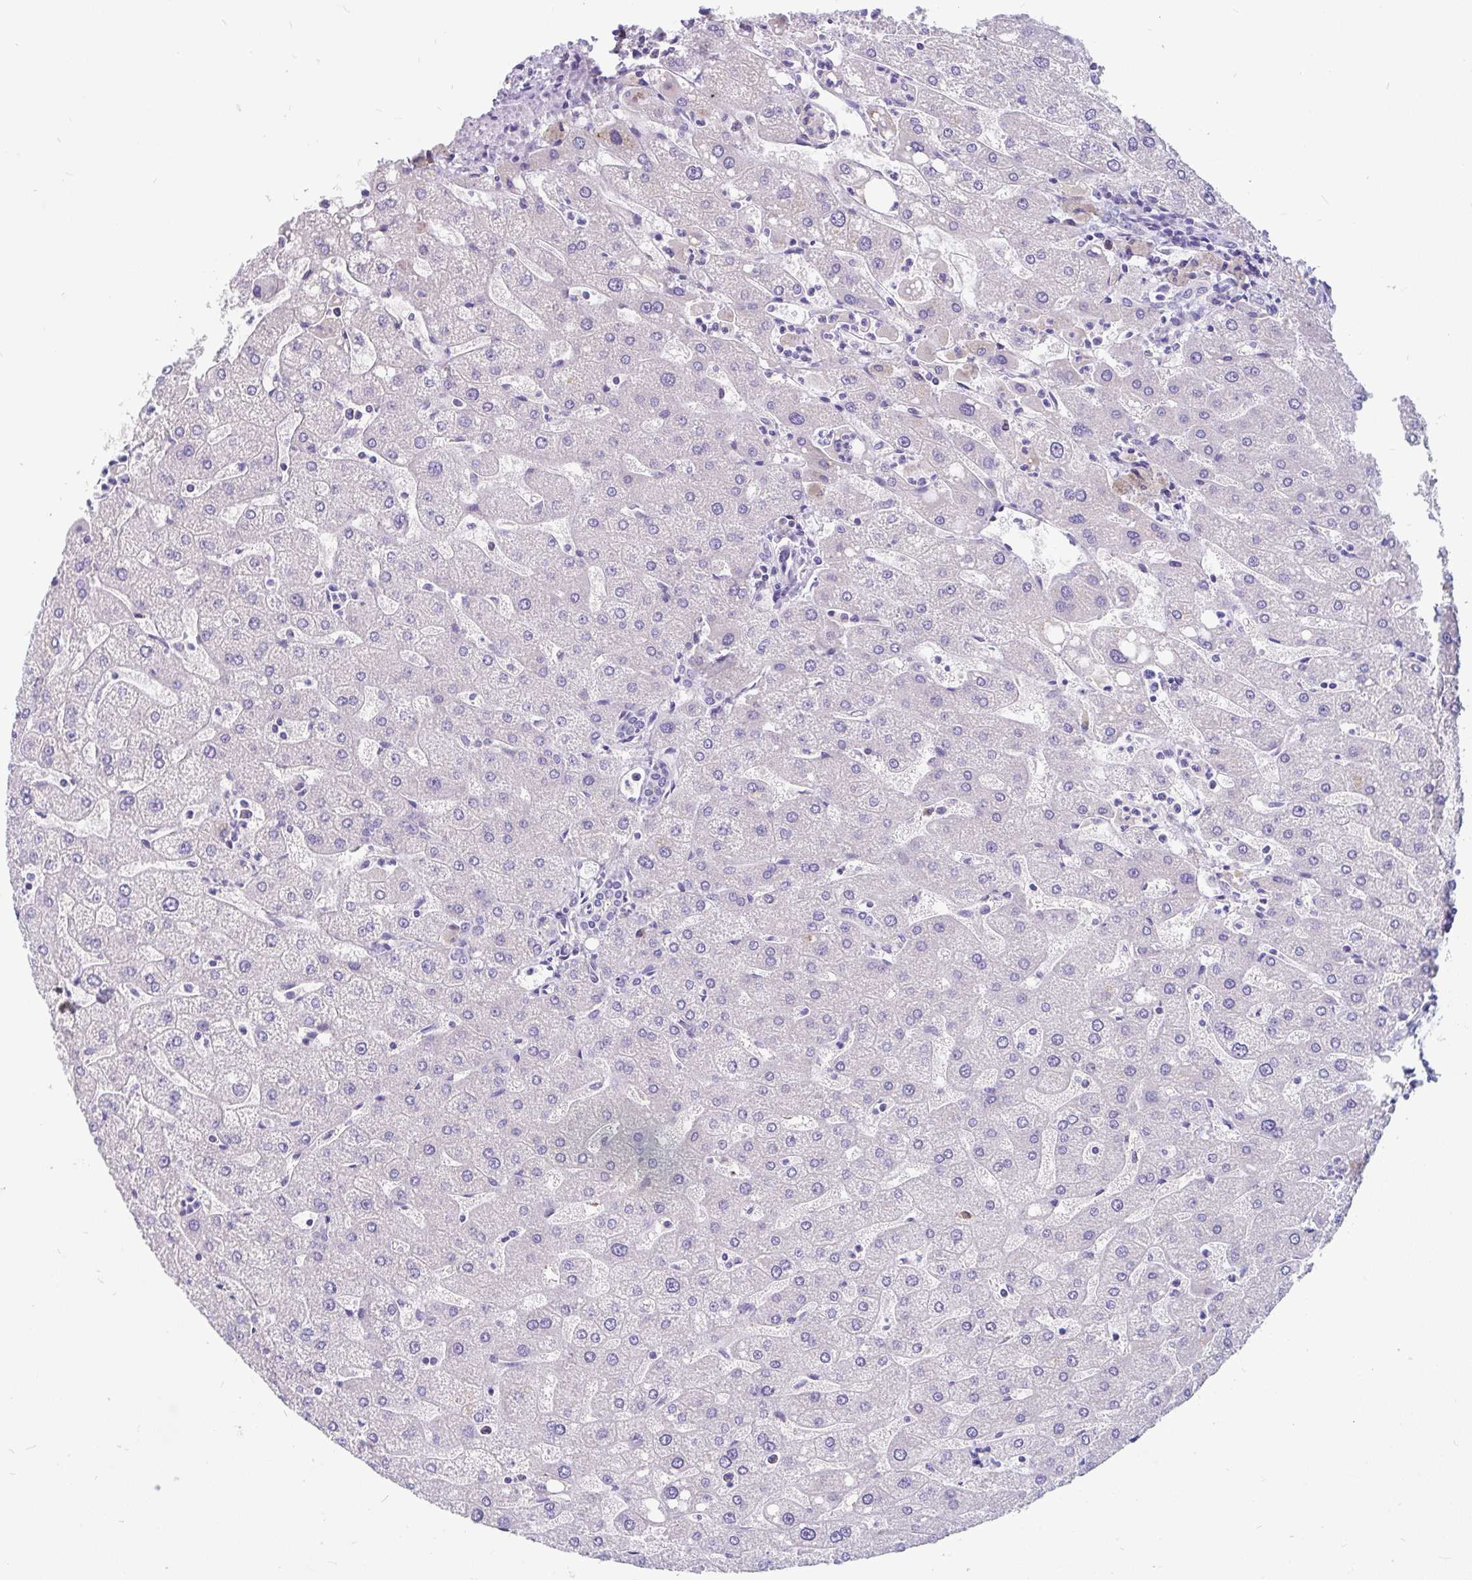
{"staining": {"intensity": "negative", "quantity": "none", "location": "none"}, "tissue": "liver", "cell_type": "Cholangiocytes", "image_type": "normal", "snomed": [{"axis": "morphology", "description": "Normal tissue, NOS"}, {"axis": "topography", "description": "Liver"}], "caption": "Immunohistochemistry of normal liver shows no staining in cholangiocytes.", "gene": "LRRC26", "patient": {"sex": "male", "age": 67}}